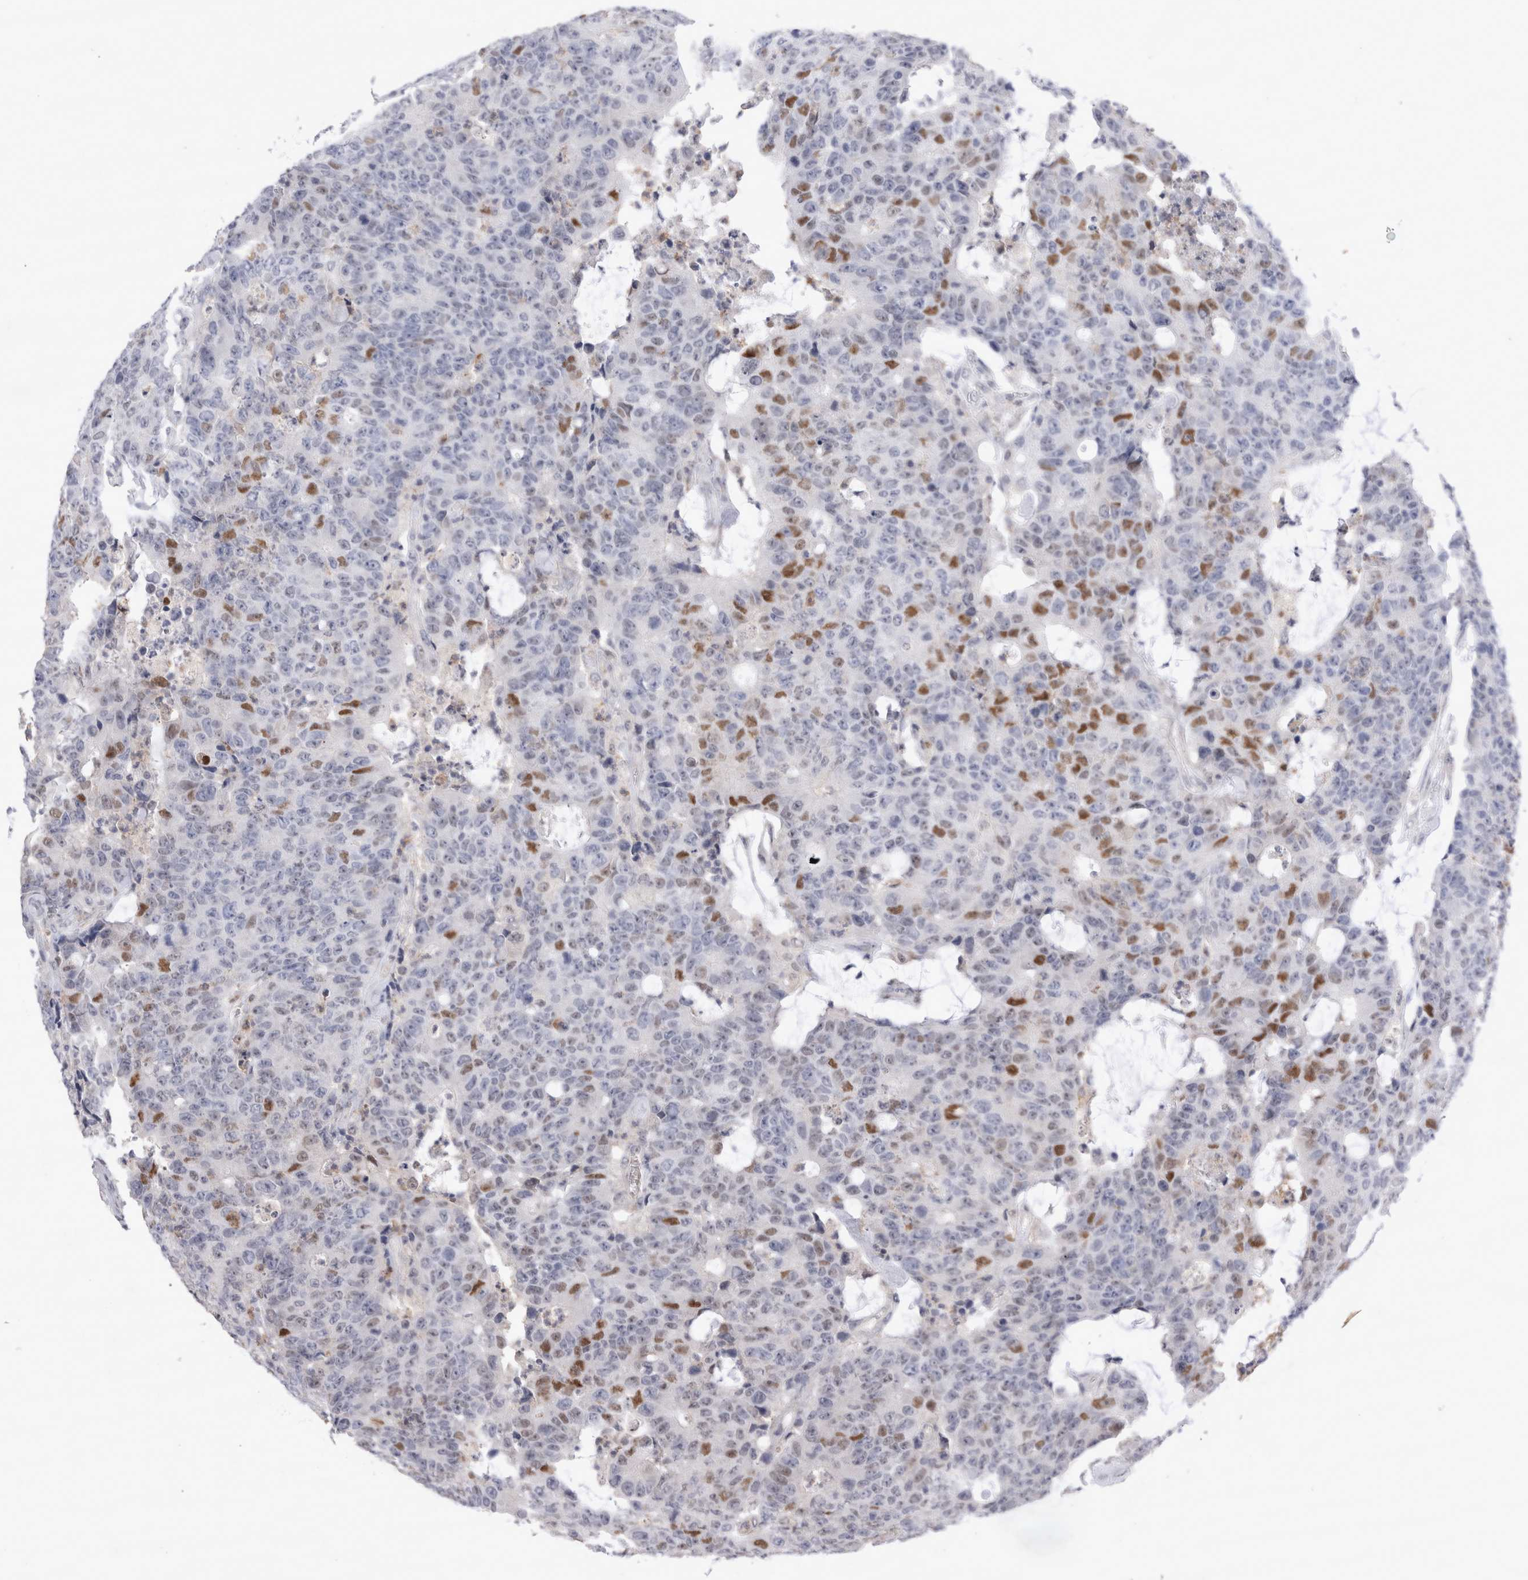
{"staining": {"intensity": "moderate", "quantity": "<25%", "location": "nuclear"}, "tissue": "colorectal cancer", "cell_type": "Tumor cells", "image_type": "cancer", "snomed": [{"axis": "morphology", "description": "Adenocarcinoma, NOS"}, {"axis": "topography", "description": "Colon"}], "caption": "Immunohistochemical staining of colorectal cancer (adenocarcinoma) exhibits low levels of moderate nuclear expression in about <25% of tumor cells.", "gene": "STK11", "patient": {"sex": "female", "age": 86}}